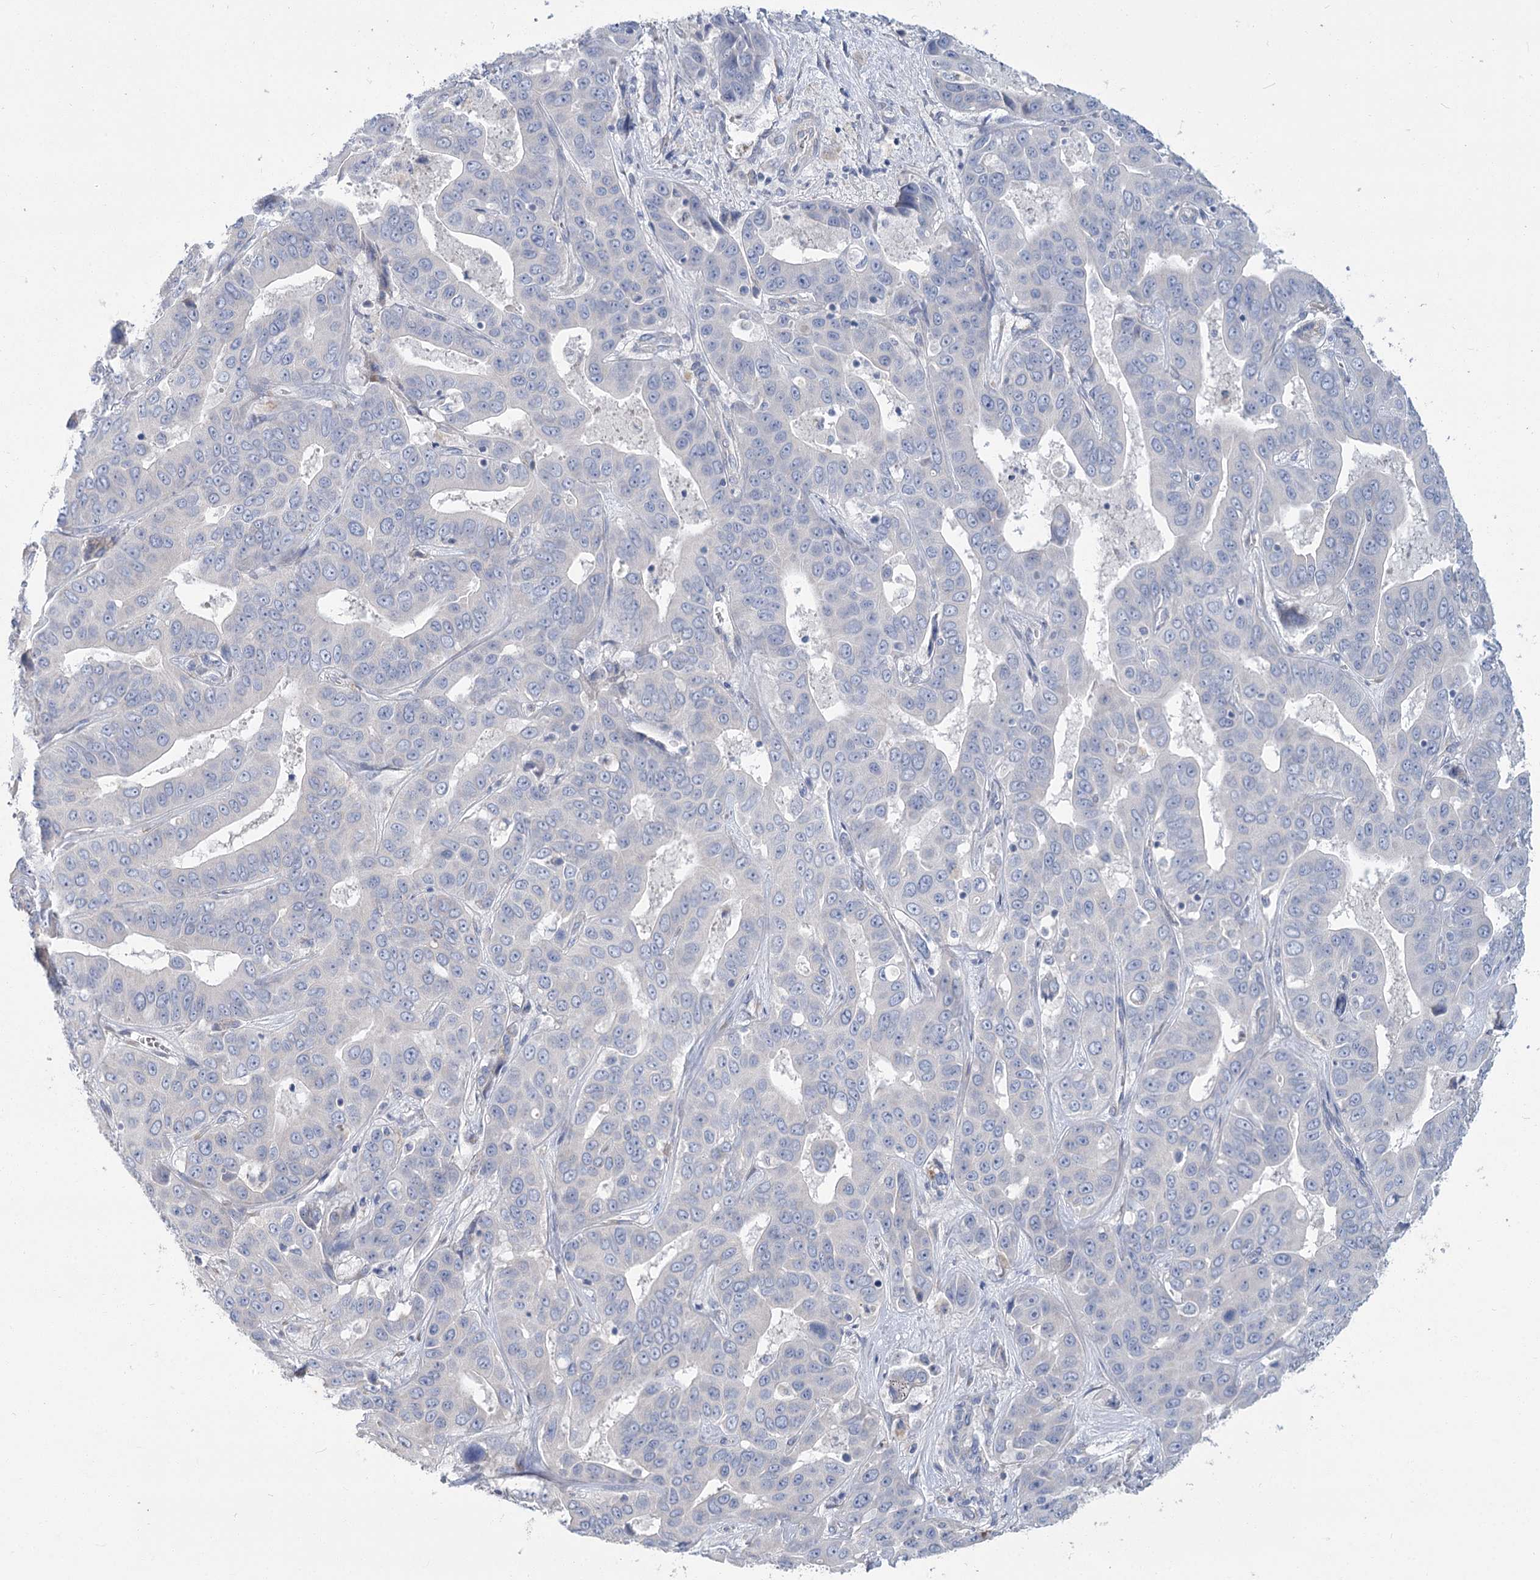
{"staining": {"intensity": "negative", "quantity": "none", "location": "none"}, "tissue": "liver cancer", "cell_type": "Tumor cells", "image_type": "cancer", "snomed": [{"axis": "morphology", "description": "Cholangiocarcinoma"}, {"axis": "topography", "description": "Liver"}], "caption": "IHC of cholangiocarcinoma (liver) reveals no positivity in tumor cells.", "gene": "SLC9A3", "patient": {"sex": "female", "age": 52}}